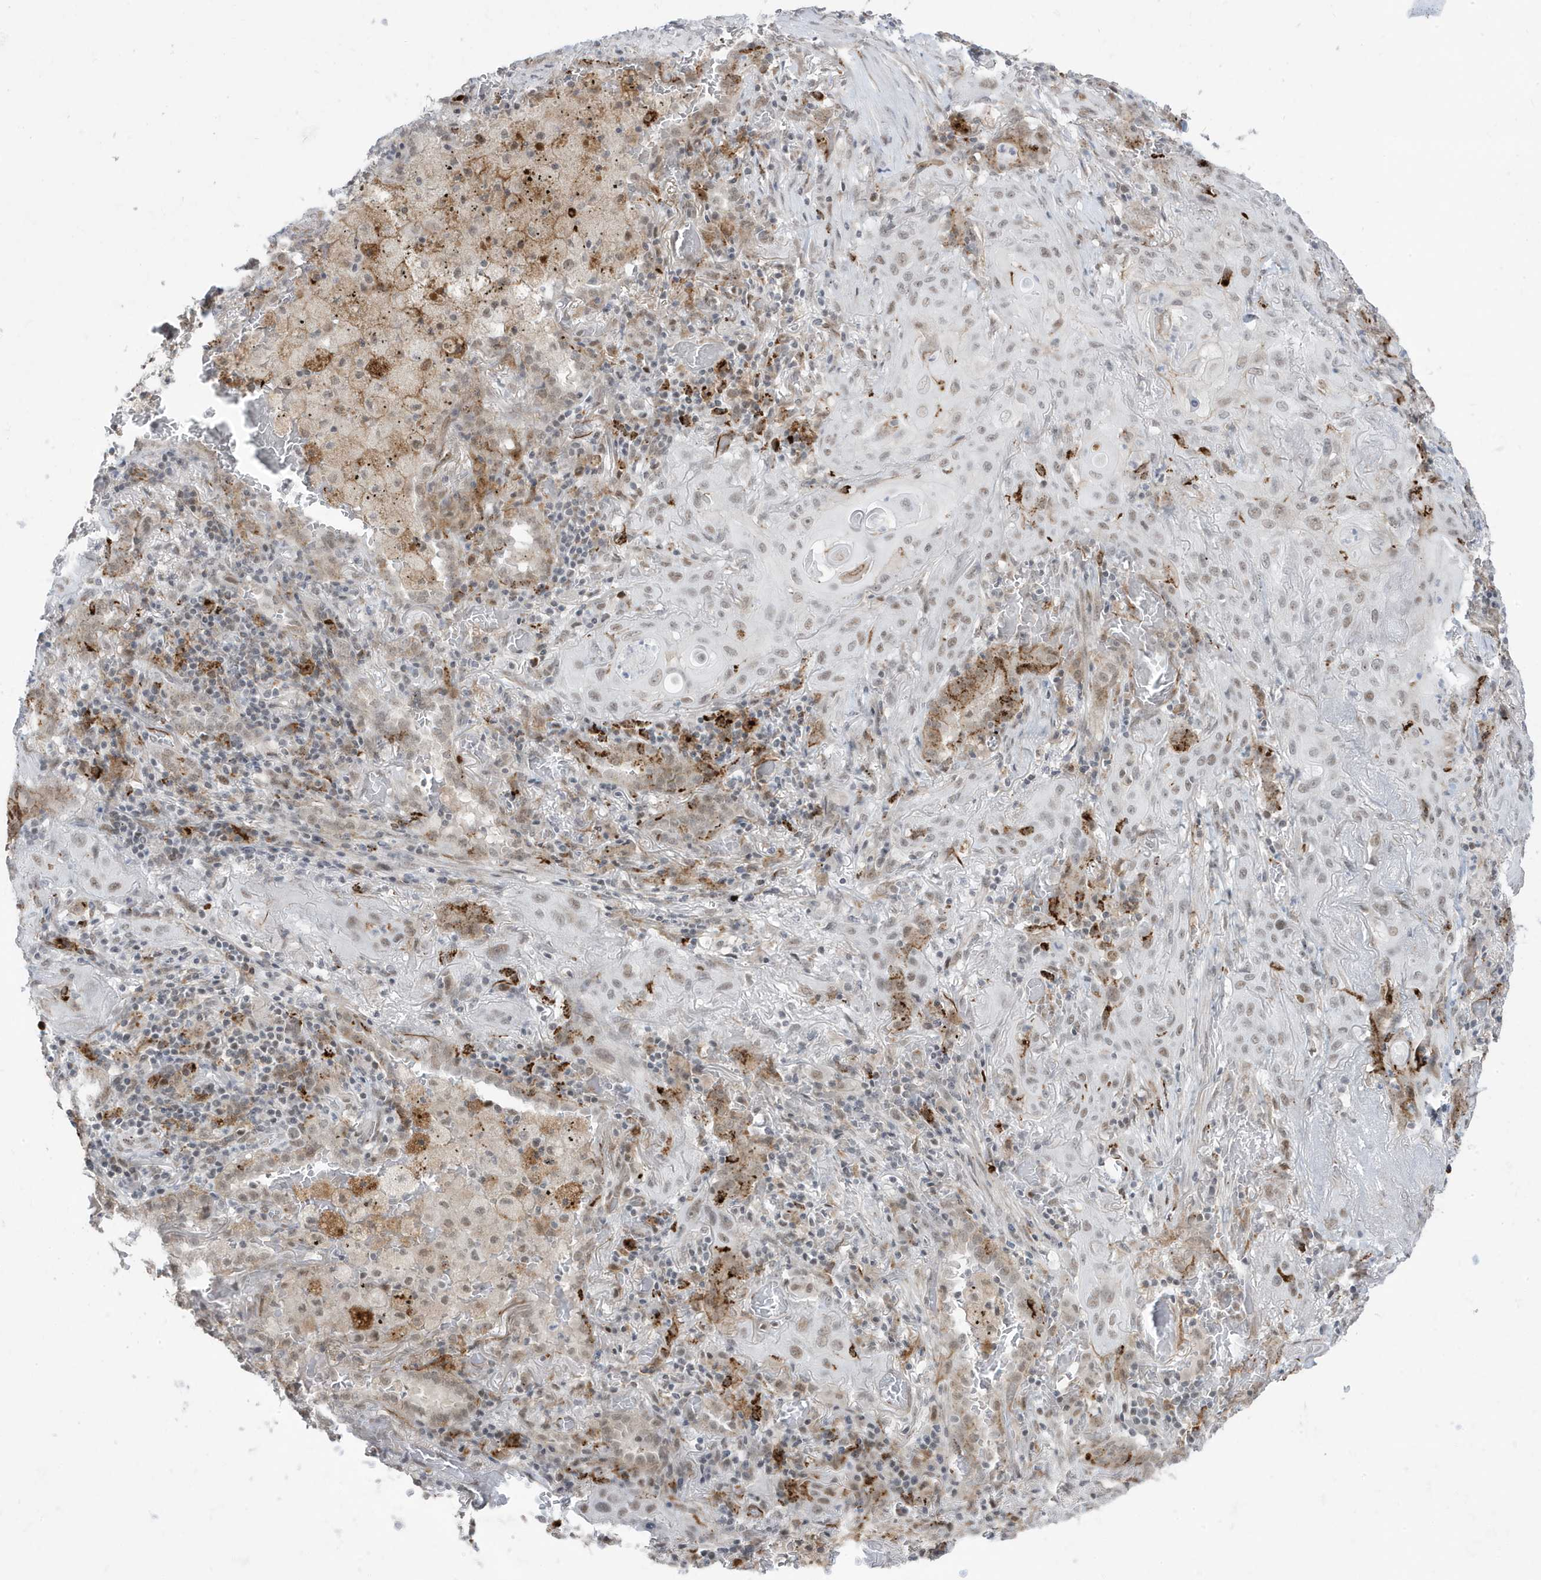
{"staining": {"intensity": "weak", "quantity": "25%-75%", "location": "nuclear"}, "tissue": "lung cancer", "cell_type": "Tumor cells", "image_type": "cancer", "snomed": [{"axis": "morphology", "description": "Squamous cell carcinoma, NOS"}, {"axis": "topography", "description": "Lung"}], "caption": "This micrograph exhibits IHC staining of lung cancer, with low weak nuclear staining in approximately 25%-75% of tumor cells.", "gene": "ADAMTSL3", "patient": {"sex": "female", "age": 47}}